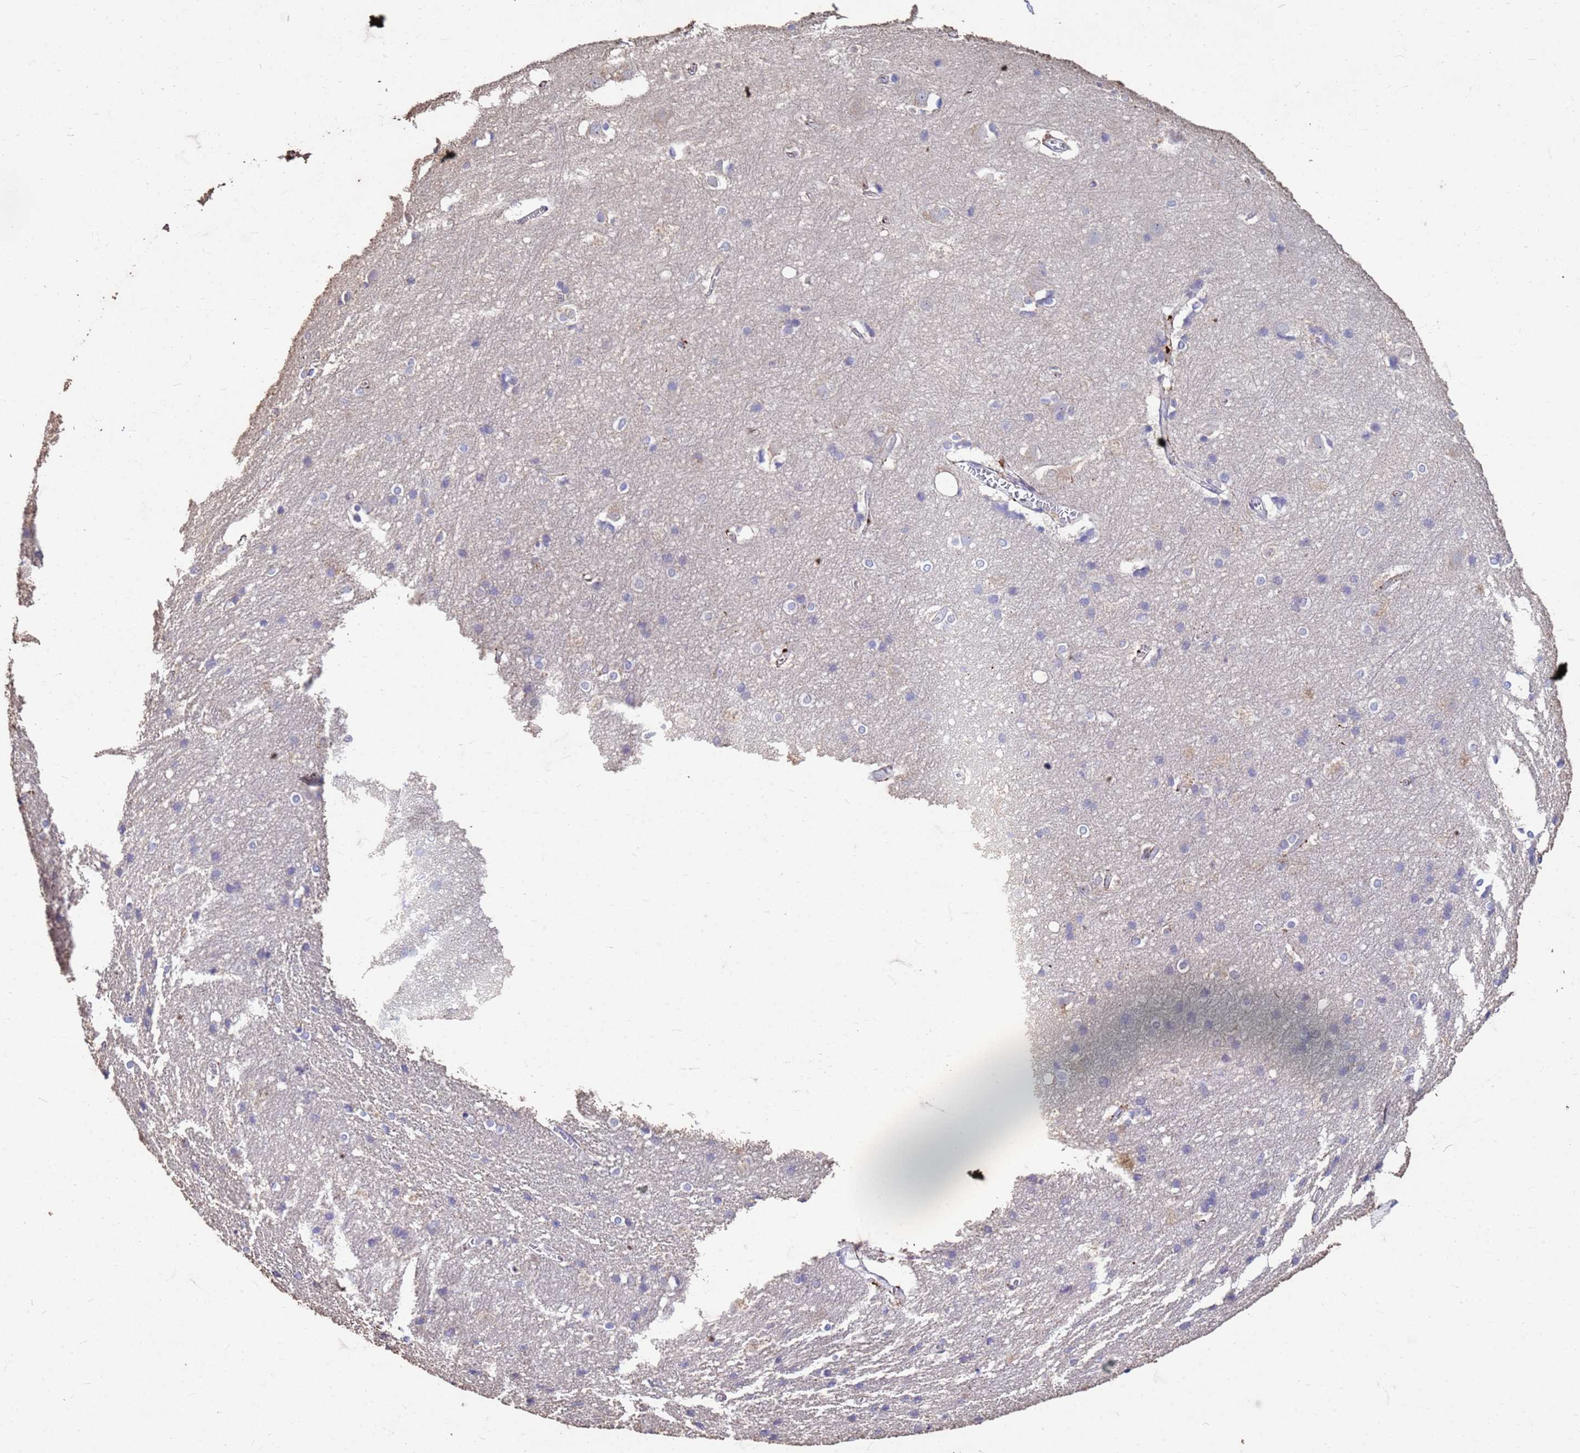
{"staining": {"intensity": "negative", "quantity": "none", "location": "none"}, "tissue": "cerebral cortex", "cell_type": "Endothelial cells", "image_type": "normal", "snomed": [{"axis": "morphology", "description": "Normal tissue, NOS"}, {"axis": "topography", "description": "Cerebral cortex"}], "caption": "Immunohistochemistry (IHC) photomicrograph of benign human cerebral cortex stained for a protein (brown), which reveals no positivity in endothelial cells. (DAB IHC, high magnification).", "gene": "SLC25A15", "patient": {"sex": "male", "age": 54}}